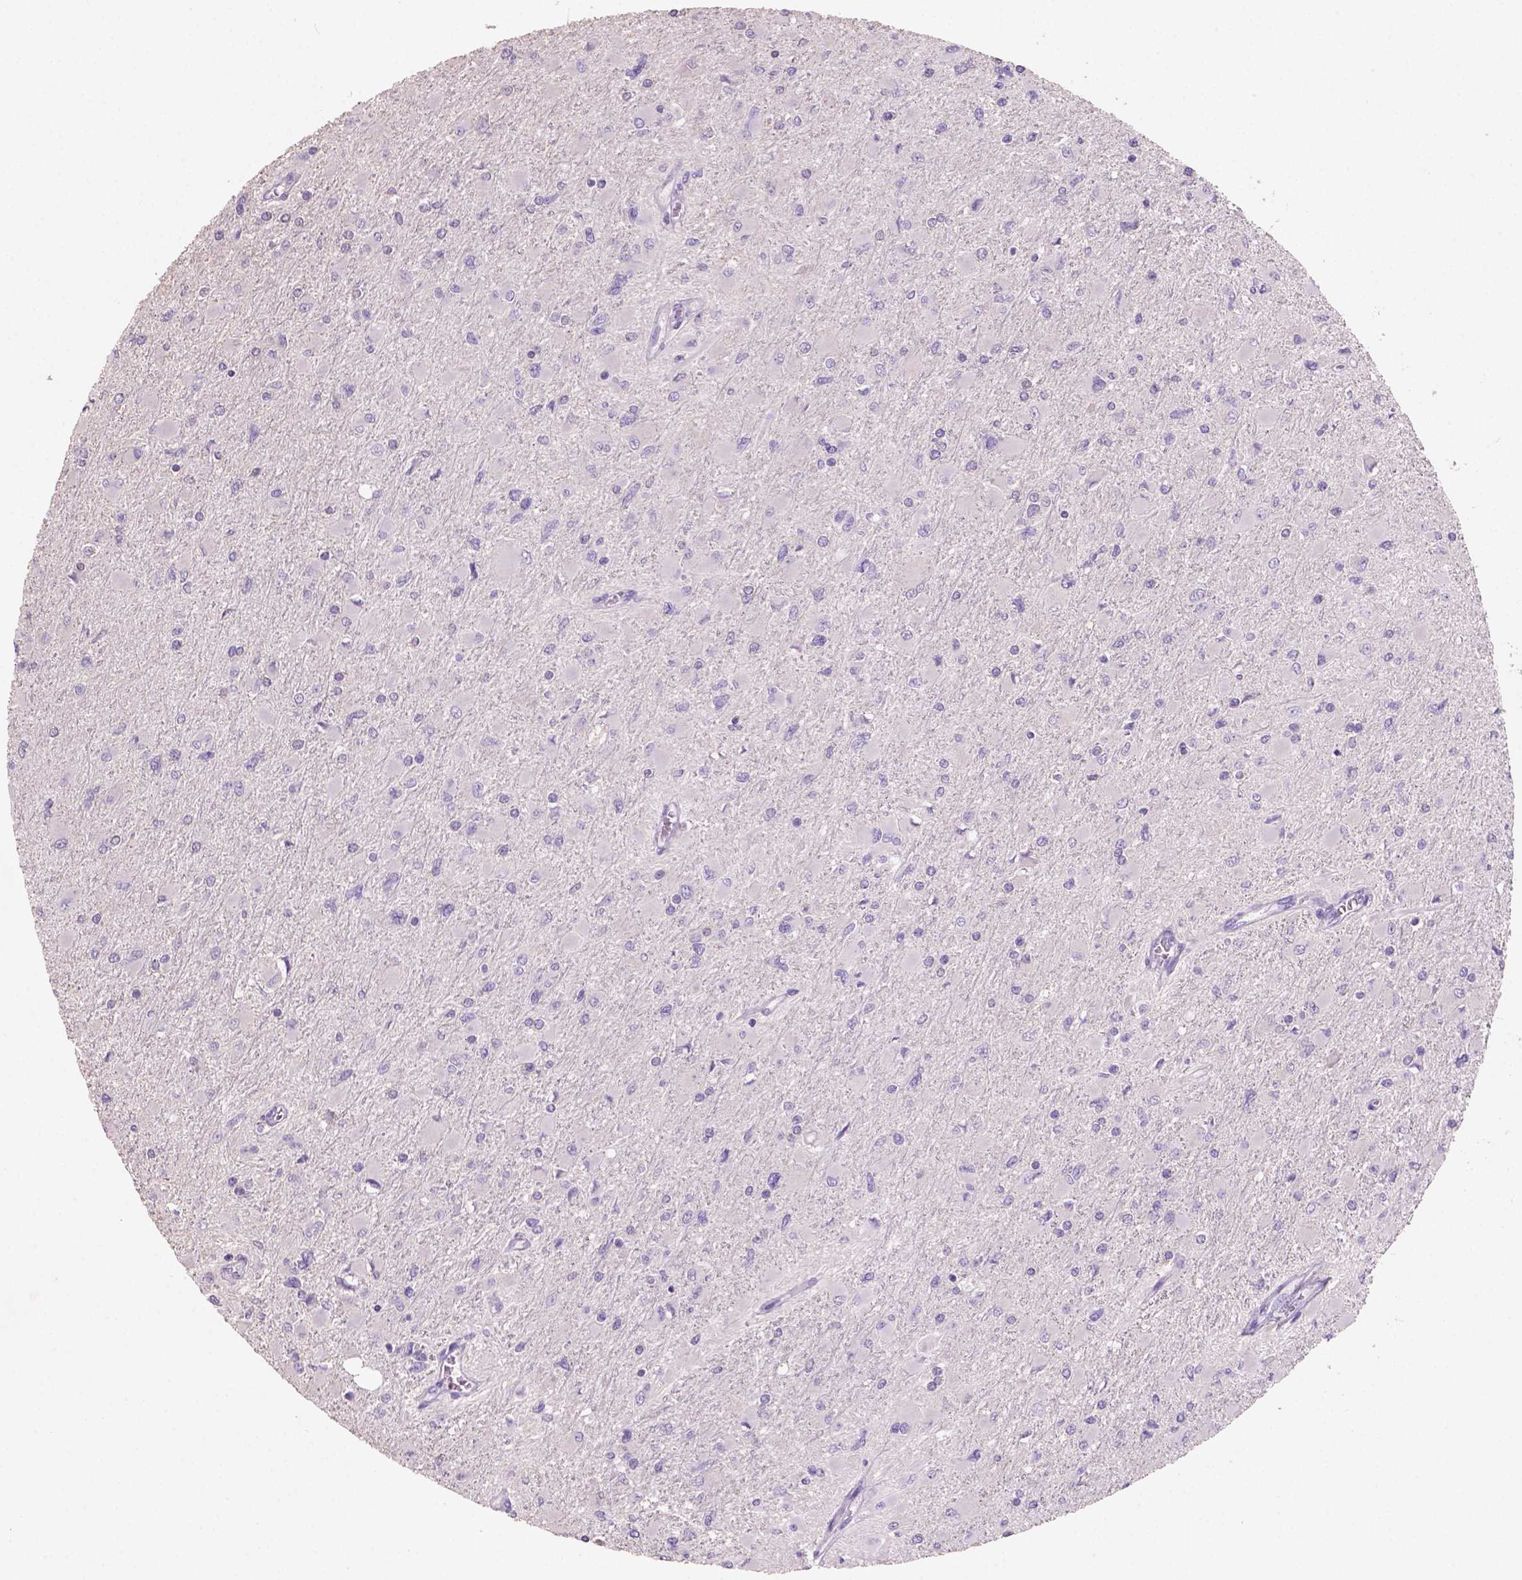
{"staining": {"intensity": "negative", "quantity": "none", "location": "none"}, "tissue": "glioma", "cell_type": "Tumor cells", "image_type": "cancer", "snomed": [{"axis": "morphology", "description": "Glioma, malignant, High grade"}, {"axis": "topography", "description": "Cerebral cortex"}], "caption": "Histopathology image shows no protein expression in tumor cells of malignant high-grade glioma tissue.", "gene": "SBSN", "patient": {"sex": "female", "age": 36}}